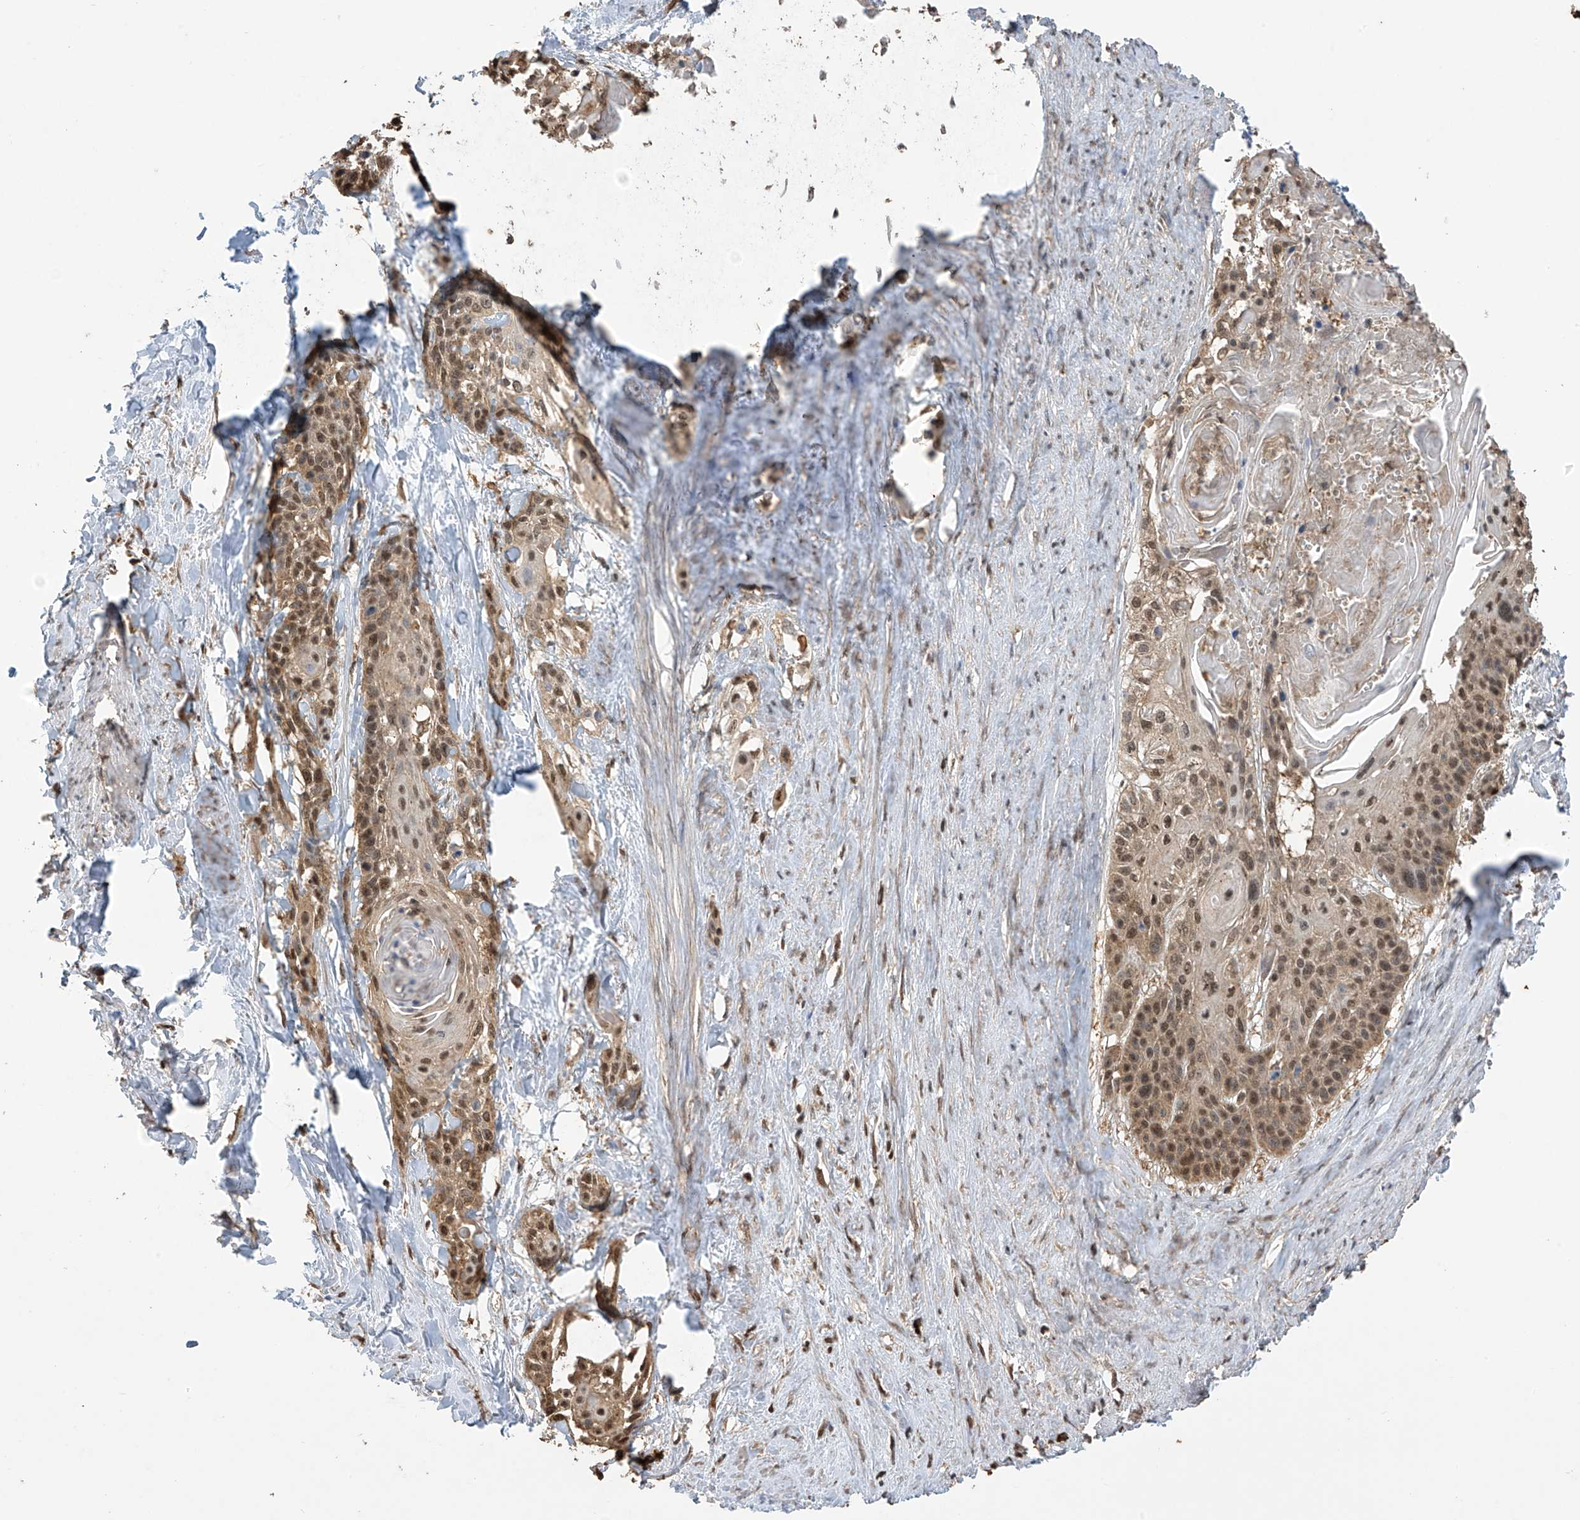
{"staining": {"intensity": "moderate", "quantity": ">75%", "location": "nuclear"}, "tissue": "cervical cancer", "cell_type": "Tumor cells", "image_type": "cancer", "snomed": [{"axis": "morphology", "description": "Squamous cell carcinoma, NOS"}, {"axis": "topography", "description": "Cervix"}], "caption": "Immunohistochemistry (IHC) histopathology image of neoplastic tissue: cervical cancer (squamous cell carcinoma) stained using immunohistochemistry displays medium levels of moderate protein expression localized specifically in the nuclear of tumor cells, appearing as a nuclear brown color.", "gene": "PNPT1", "patient": {"sex": "female", "age": 57}}